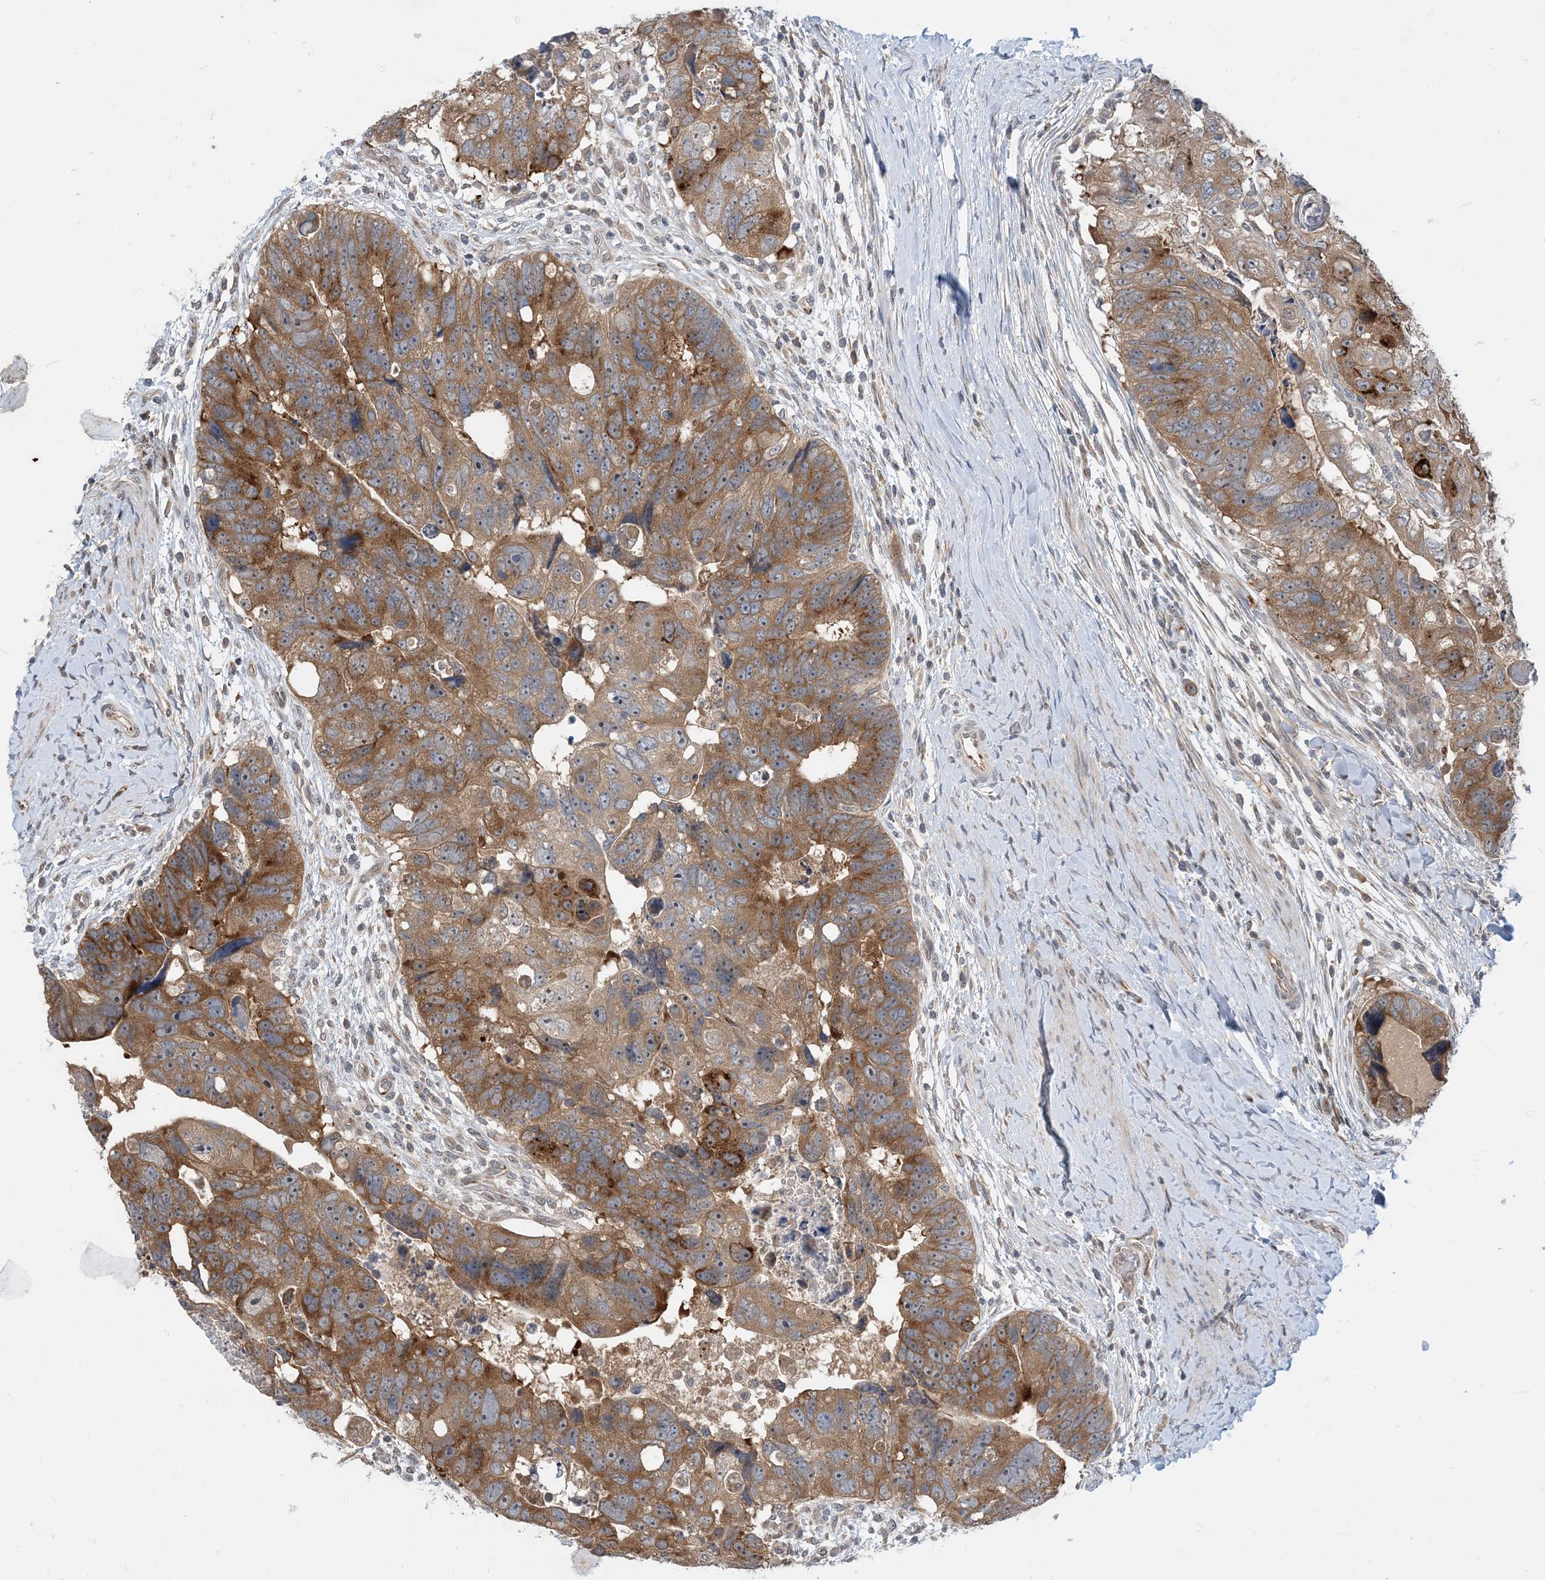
{"staining": {"intensity": "moderate", "quantity": ">75%", "location": "cytoplasmic/membranous"}, "tissue": "colorectal cancer", "cell_type": "Tumor cells", "image_type": "cancer", "snomed": [{"axis": "morphology", "description": "Adenocarcinoma, NOS"}, {"axis": "topography", "description": "Rectum"}], "caption": "Immunohistochemical staining of human colorectal cancer (adenocarcinoma) demonstrates medium levels of moderate cytoplasmic/membranous protein expression in about >75% of tumor cells.", "gene": "TINAG", "patient": {"sex": "male", "age": 59}}